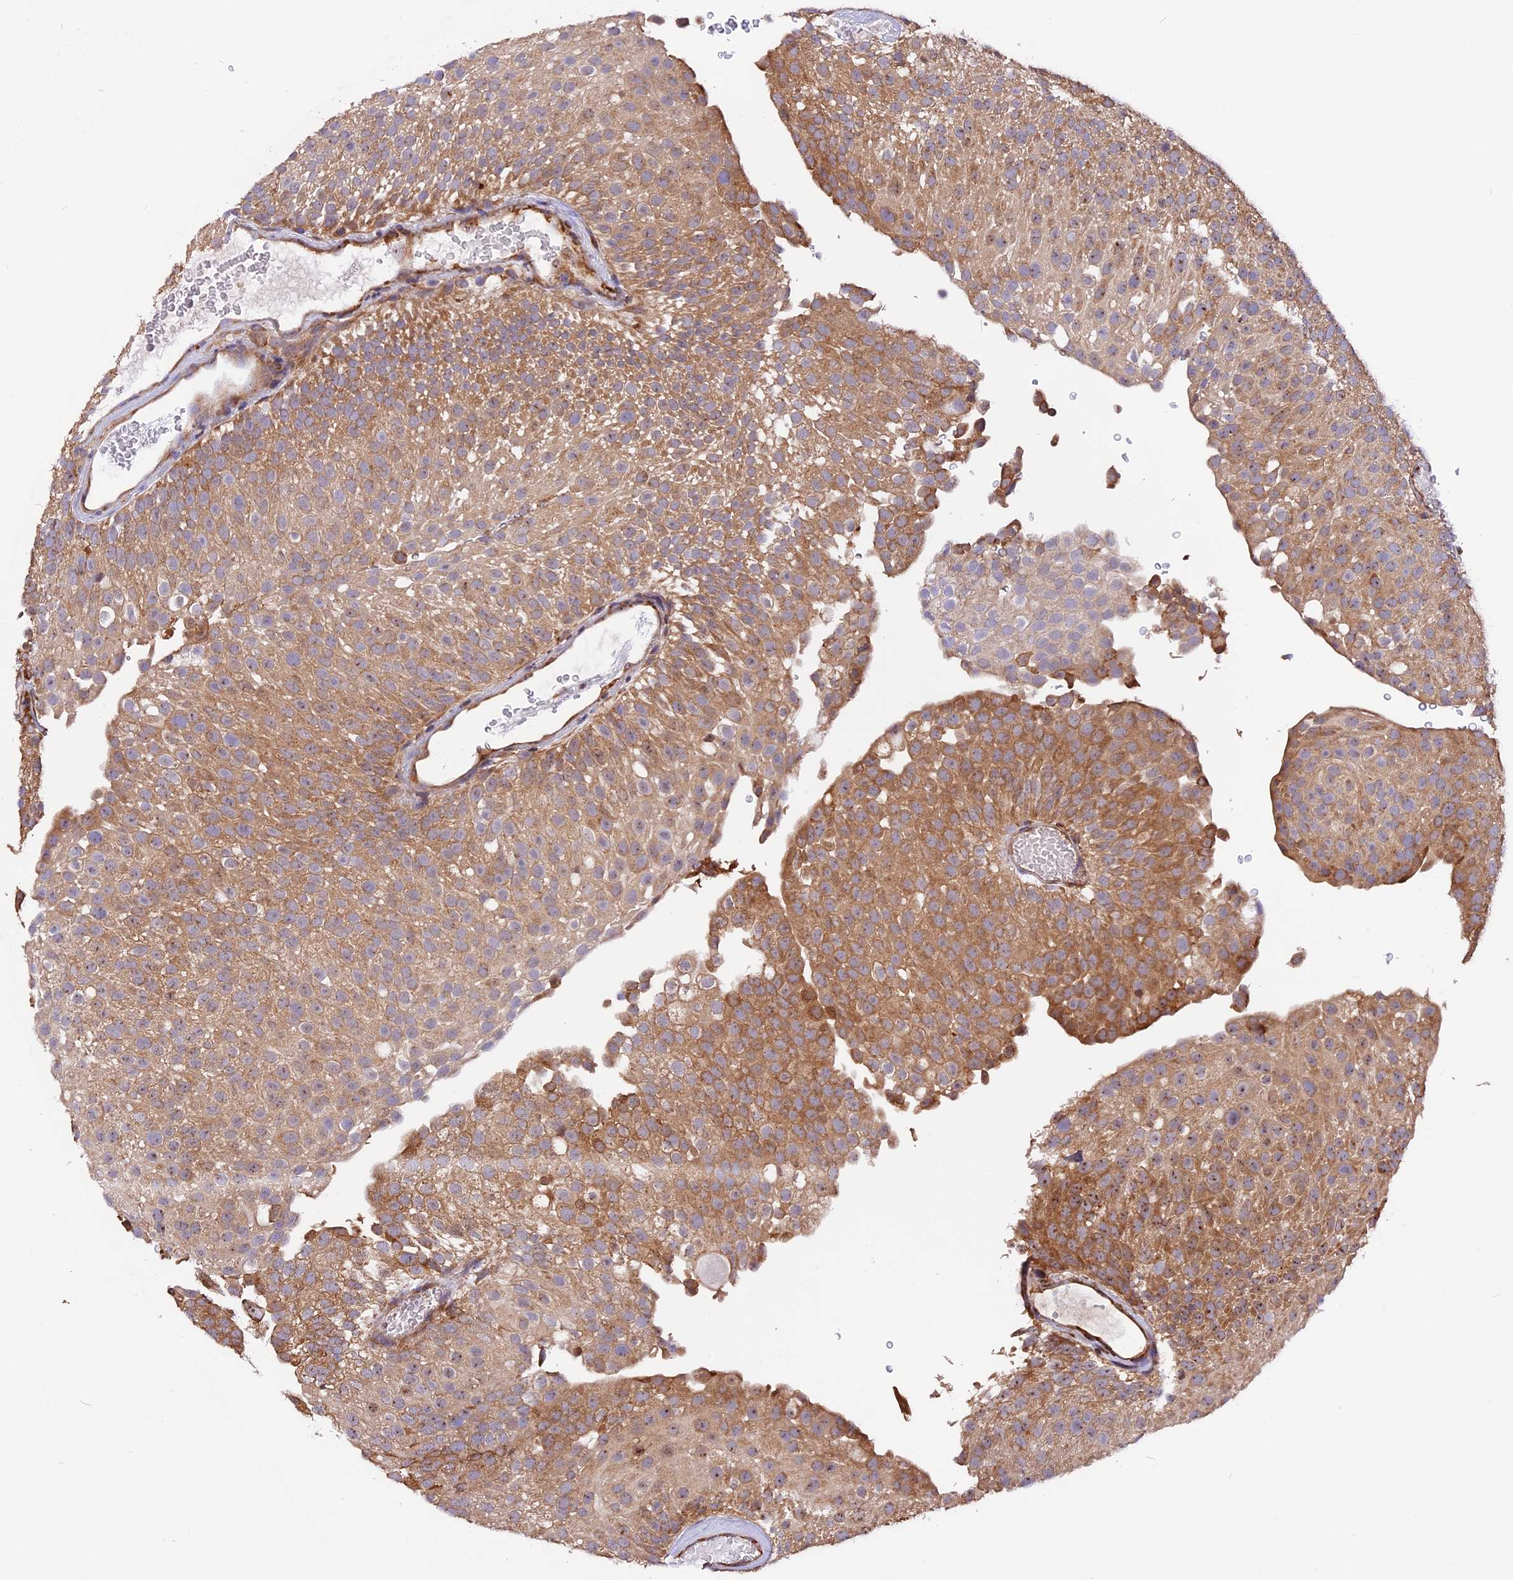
{"staining": {"intensity": "moderate", "quantity": ">75%", "location": "cytoplasmic/membranous"}, "tissue": "urothelial cancer", "cell_type": "Tumor cells", "image_type": "cancer", "snomed": [{"axis": "morphology", "description": "Urothelial carcinoma, Low grade"}, {"axis": "topography", "description": "Urinary bladder"}], "caption": "The micrograph reveals a brown stain indicating the presence of a protein in the cytoplasmic/membranous of tumor cells in urothelial cancer.", "gene": "GNPTAB", "patient": {"sex": "male", "age": 78}}